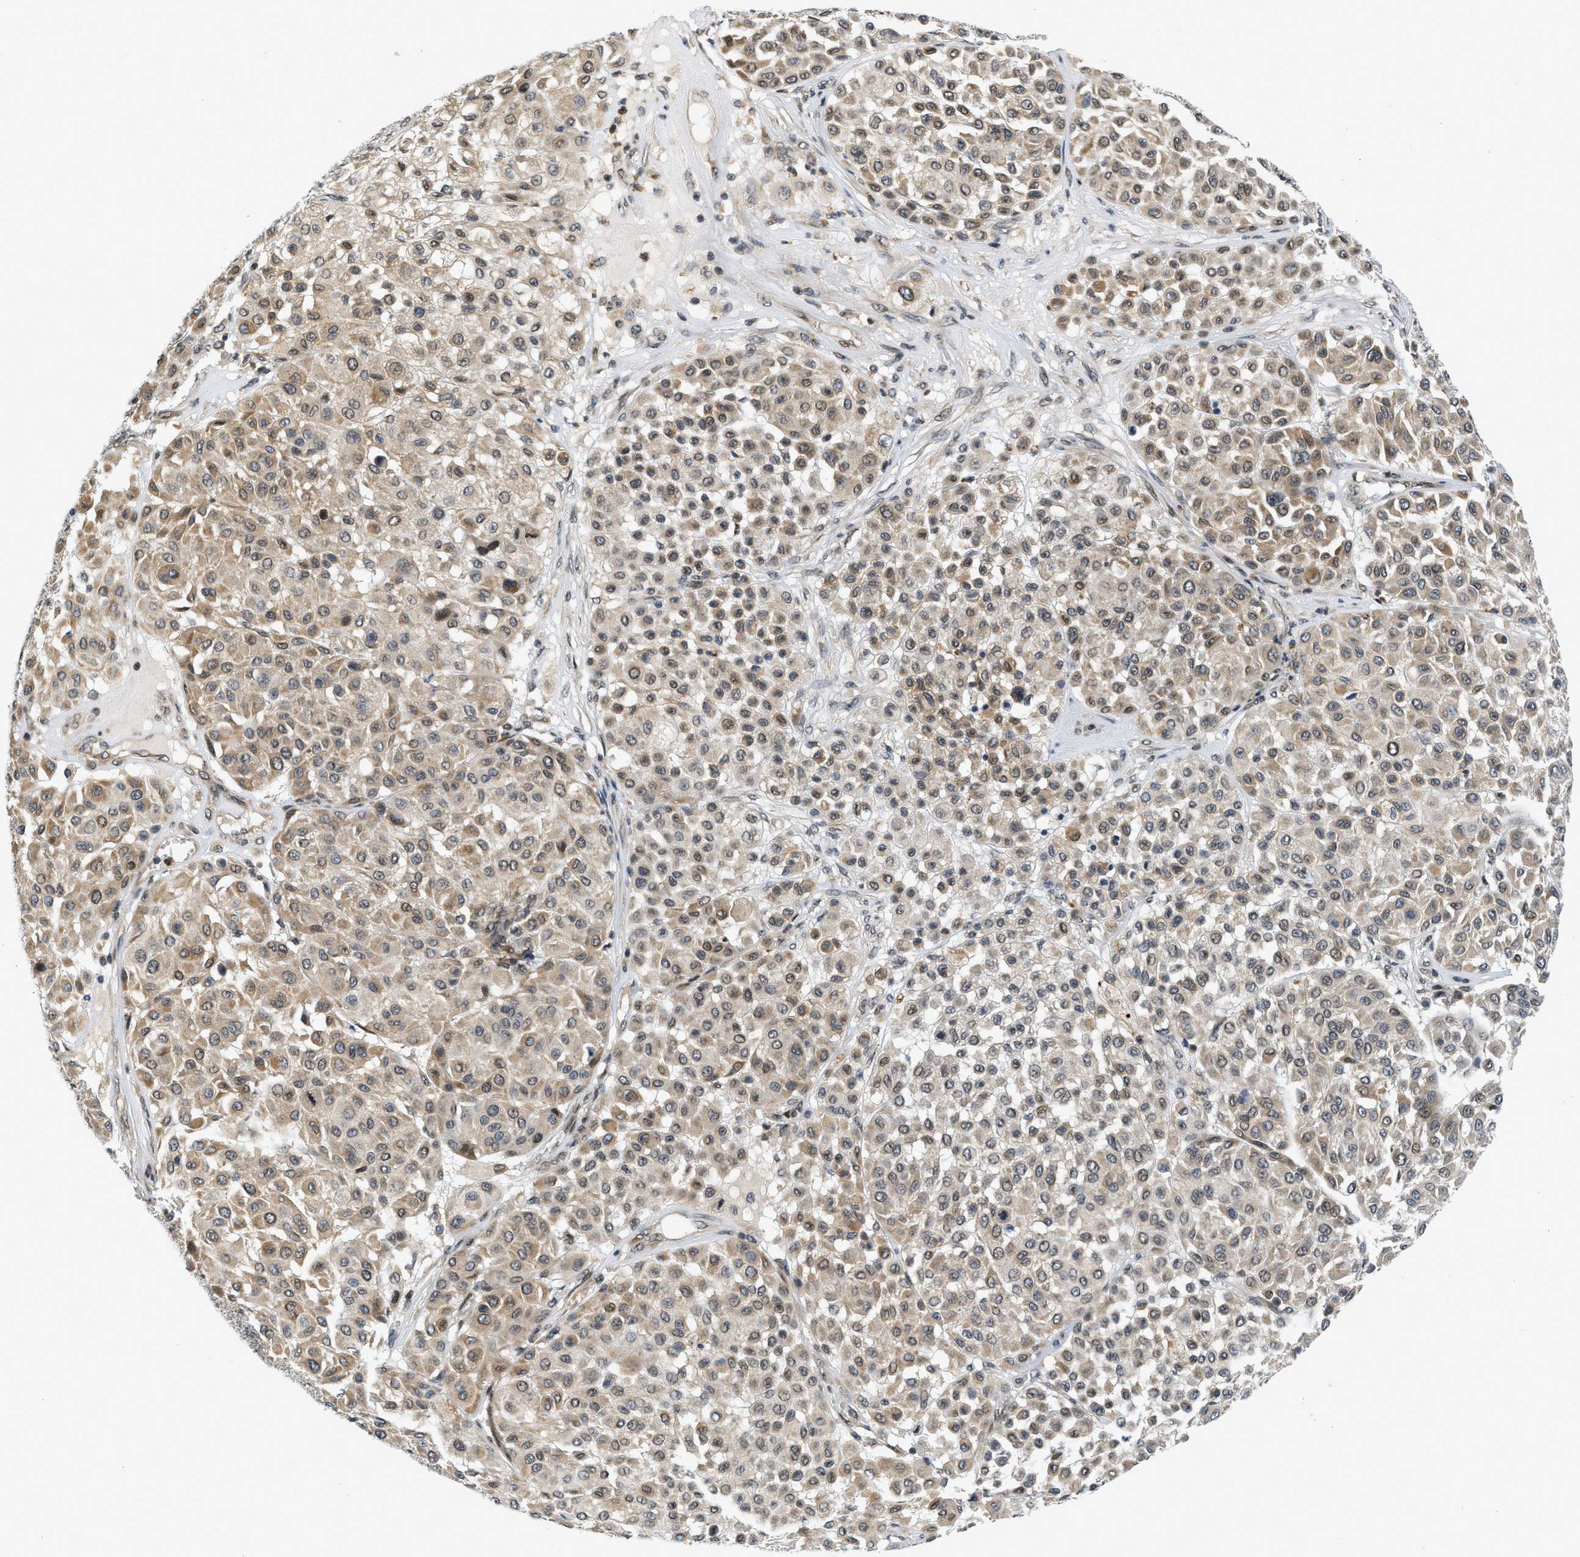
{"staining": {"intensity": "moderate", "quantity": "25%-75%", "location": "cytoplasmic/membranous,nuclear"}, "tissue": "melanoma", "cell_type": "Tumor cells", "image_type": "cancer", "snomed": [{"axis": "morphology", "description": "Malignant melanoma, Metastatic site"}, {"axis": "topography", "description": "Soft tissue"}], "caption": "About 25%-75% of tumor cells in melanoma display moderate cytoplasmic/membranous and nuclear protein expression as visualized by brown immunohistochemical staining.", "gene": "KMT2A", "patient": {"sex": "male", "age": 41}}